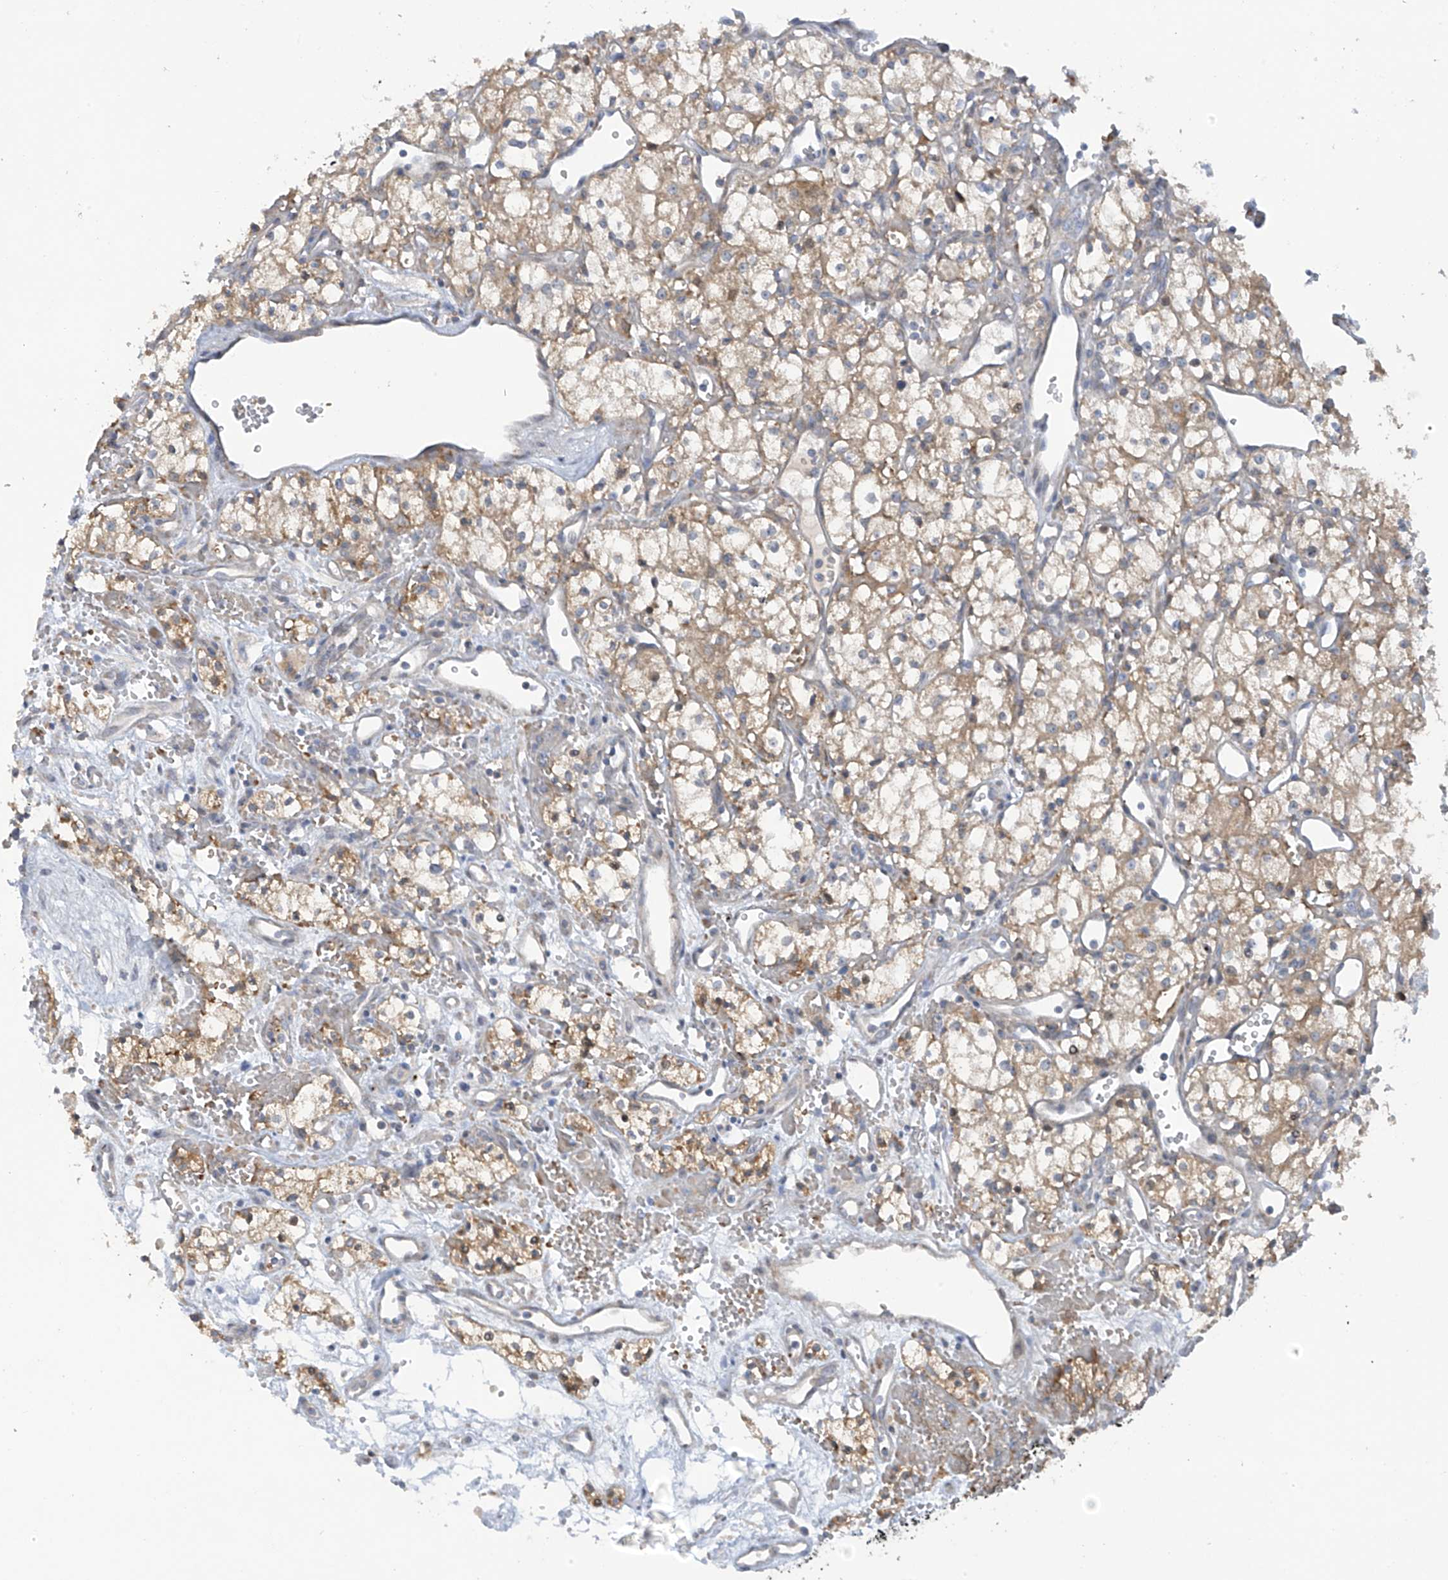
{"staining": {"intensity": "weak", "quantity": "25%-75%", "location": "cytoplasmic/membranous"}, "tissue": "renal cancer", "cell_type": "Tumor cells", "image_type": "cancer", "snomed": [{"axis": "morphology", "description": "Adenocarcinoma, NOS"}, {"axis": "topography", "description": "Kidney"}], "caption": "Immunohistochemical staining of human renal cancer (adenocarcinoma) reveals weak cytoplasmic/membranous protein expression in approximately 25%-75% of tumor cells.", "gene": "METTL18", "patient": {"sex": "male", "age": 59}}